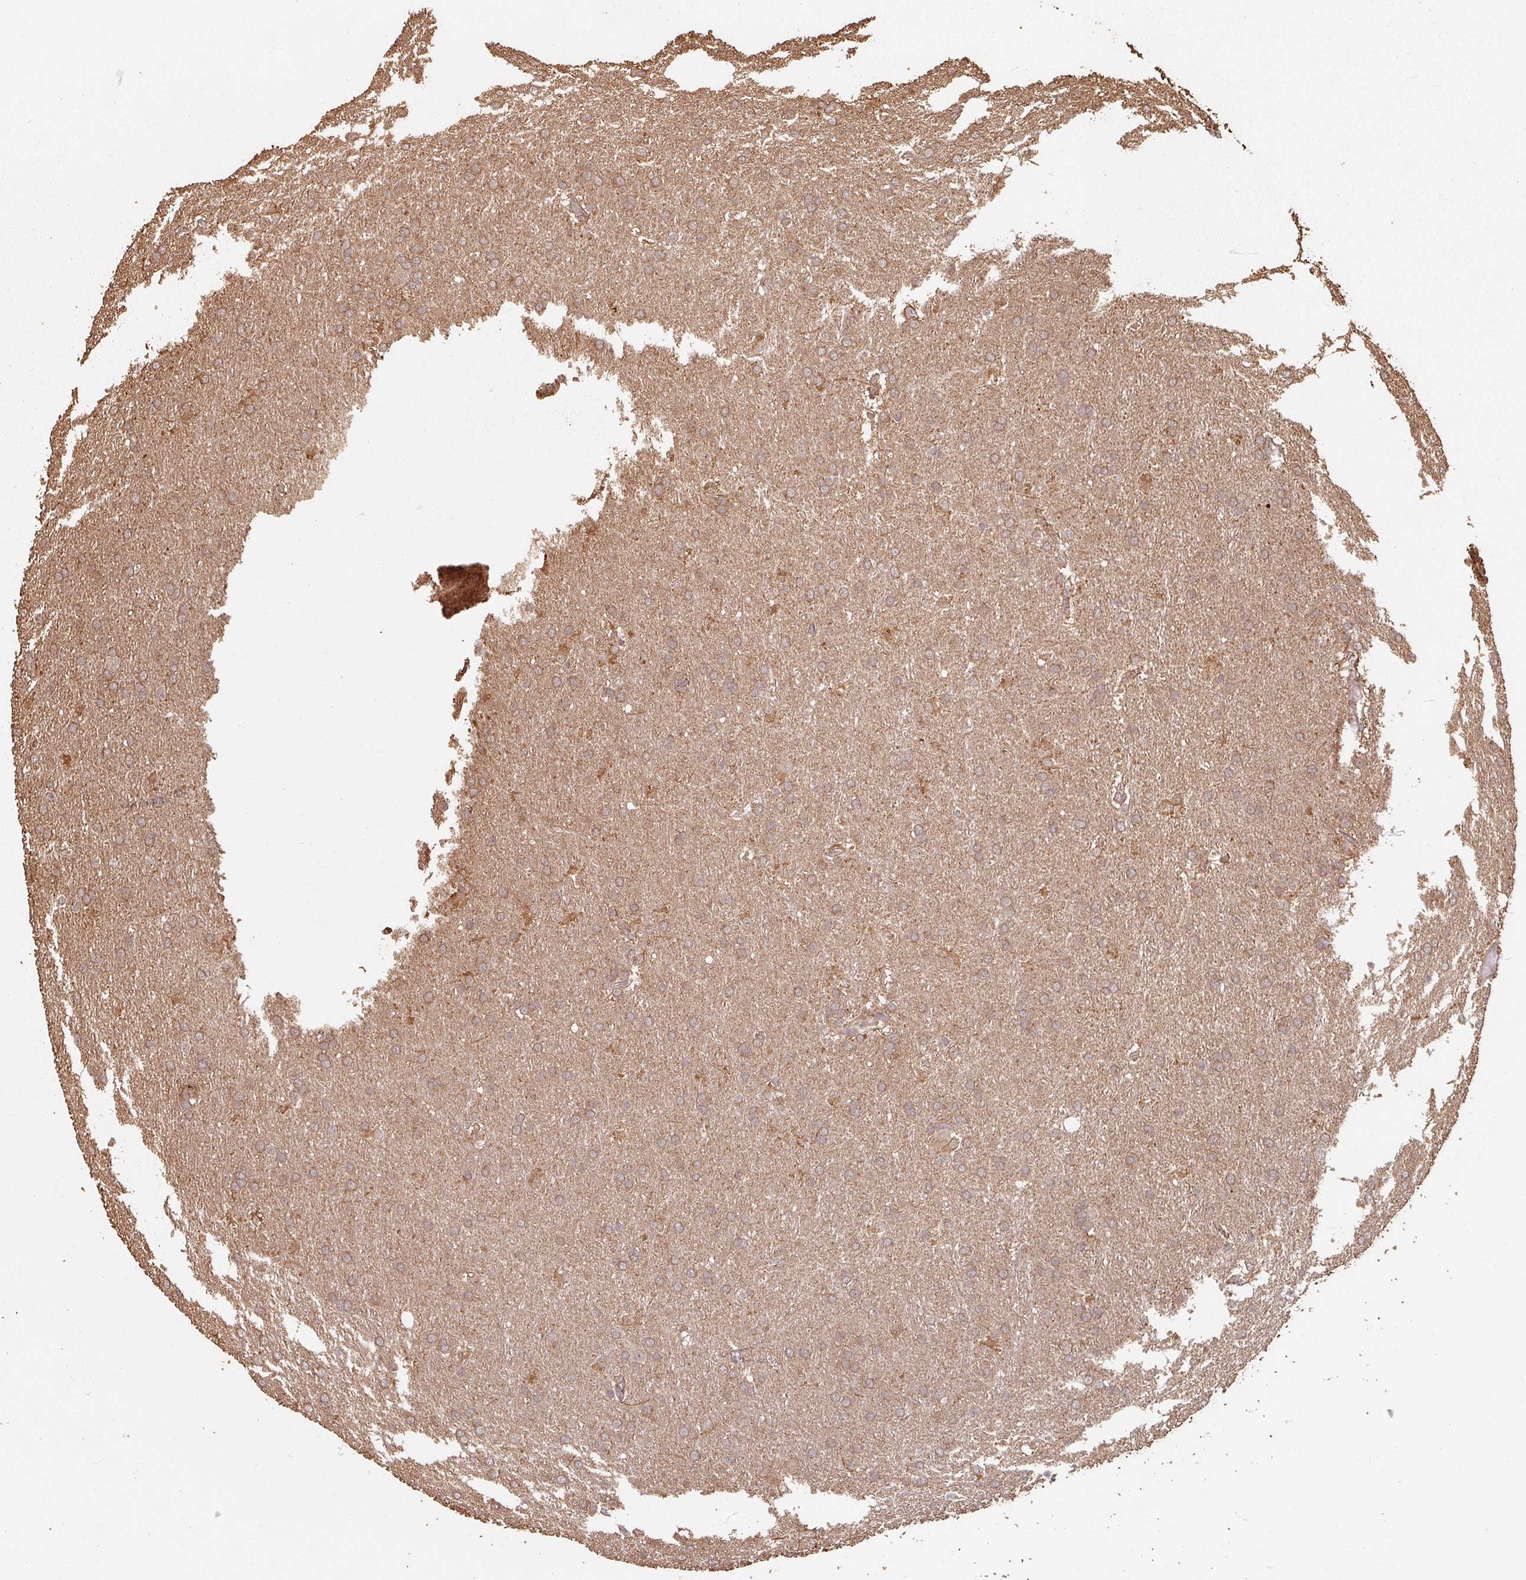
{"staining": {"intensity": "moderate", "quantity": ">75%", "location": "cytoplasmic/membranous"}, "tissue": "glioma", "cell_type": "Tumor cells", "image_type": "cancer", "snomed": [{"axis": "morphology", "description": "Glioma, malignant, Low grade"}, {"axis": "topography", "description": "Brain"}], "caption": "IHC (DAB) staining of human low-grade glioma (malignant) displays moderate cytoplasmic/membranous protein staining in about >75% of tumor cells. Using DAB (3,3'-diaminobenzidine) (brown) and hematoxylin (blue) stains, captured at high magnification using brightfield microscopy.", "gene": "EID1", "patient": {"sex": "female", "age": 32}}